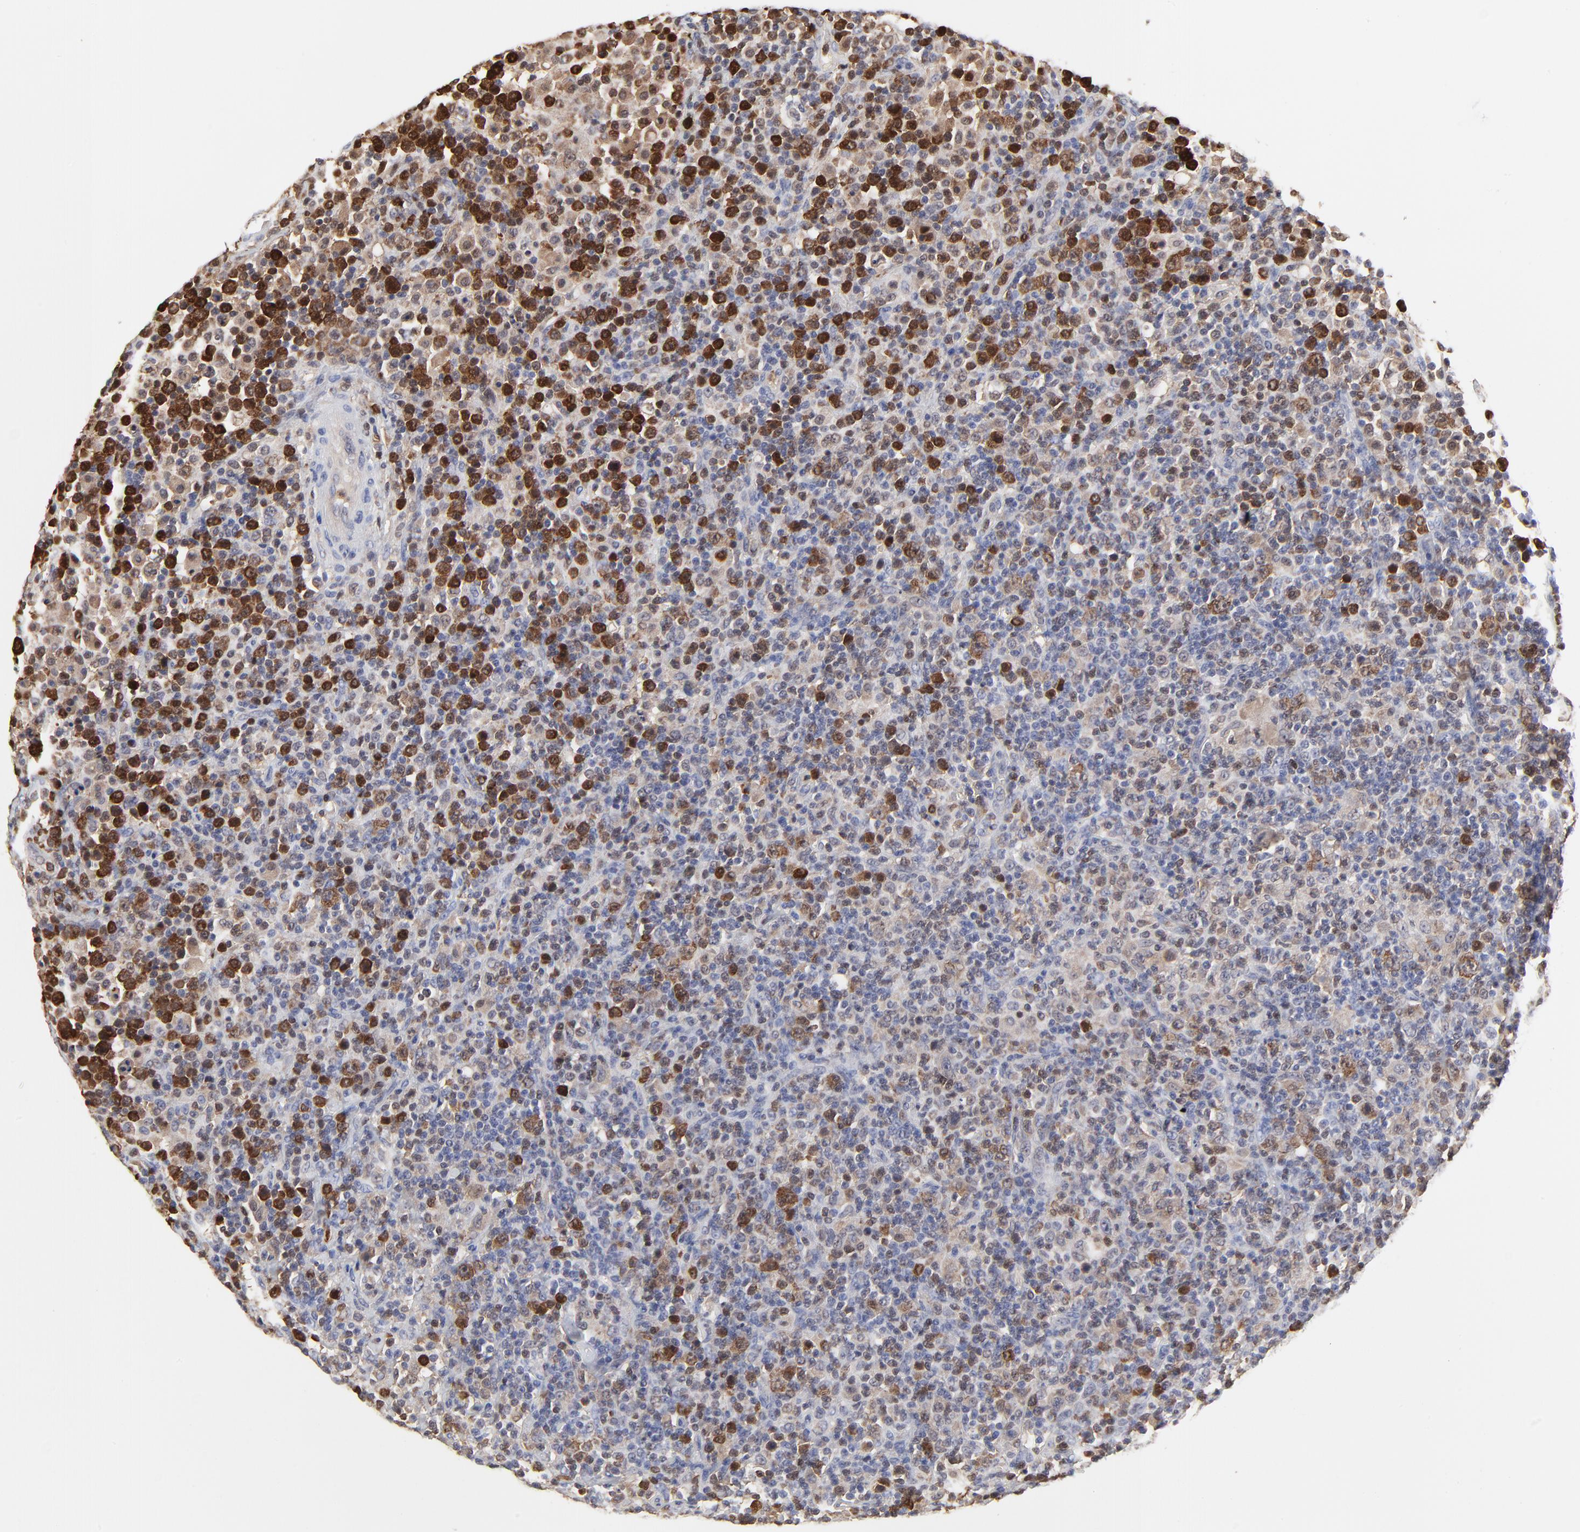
{"staining": {"intensity": "strong", "quantity": "<25%", "location": "cytoplasmic/membranous"}, "tissue": "lymphoma", "cell_type": "Tumor cells", "image_type": "cancer", "snomed": [{"axis": "morphology", "description": "Hodgkin's disease, NOS"}, {"axis": "topography", "description": "Lymph node"}], "caption": "Lymphoma tissue demonstrates strong cytoplasmic/membranous positivity in about <25% of tumor cells", "gene": "CASP3", "patient": {"sex": "male", "age": 65}}